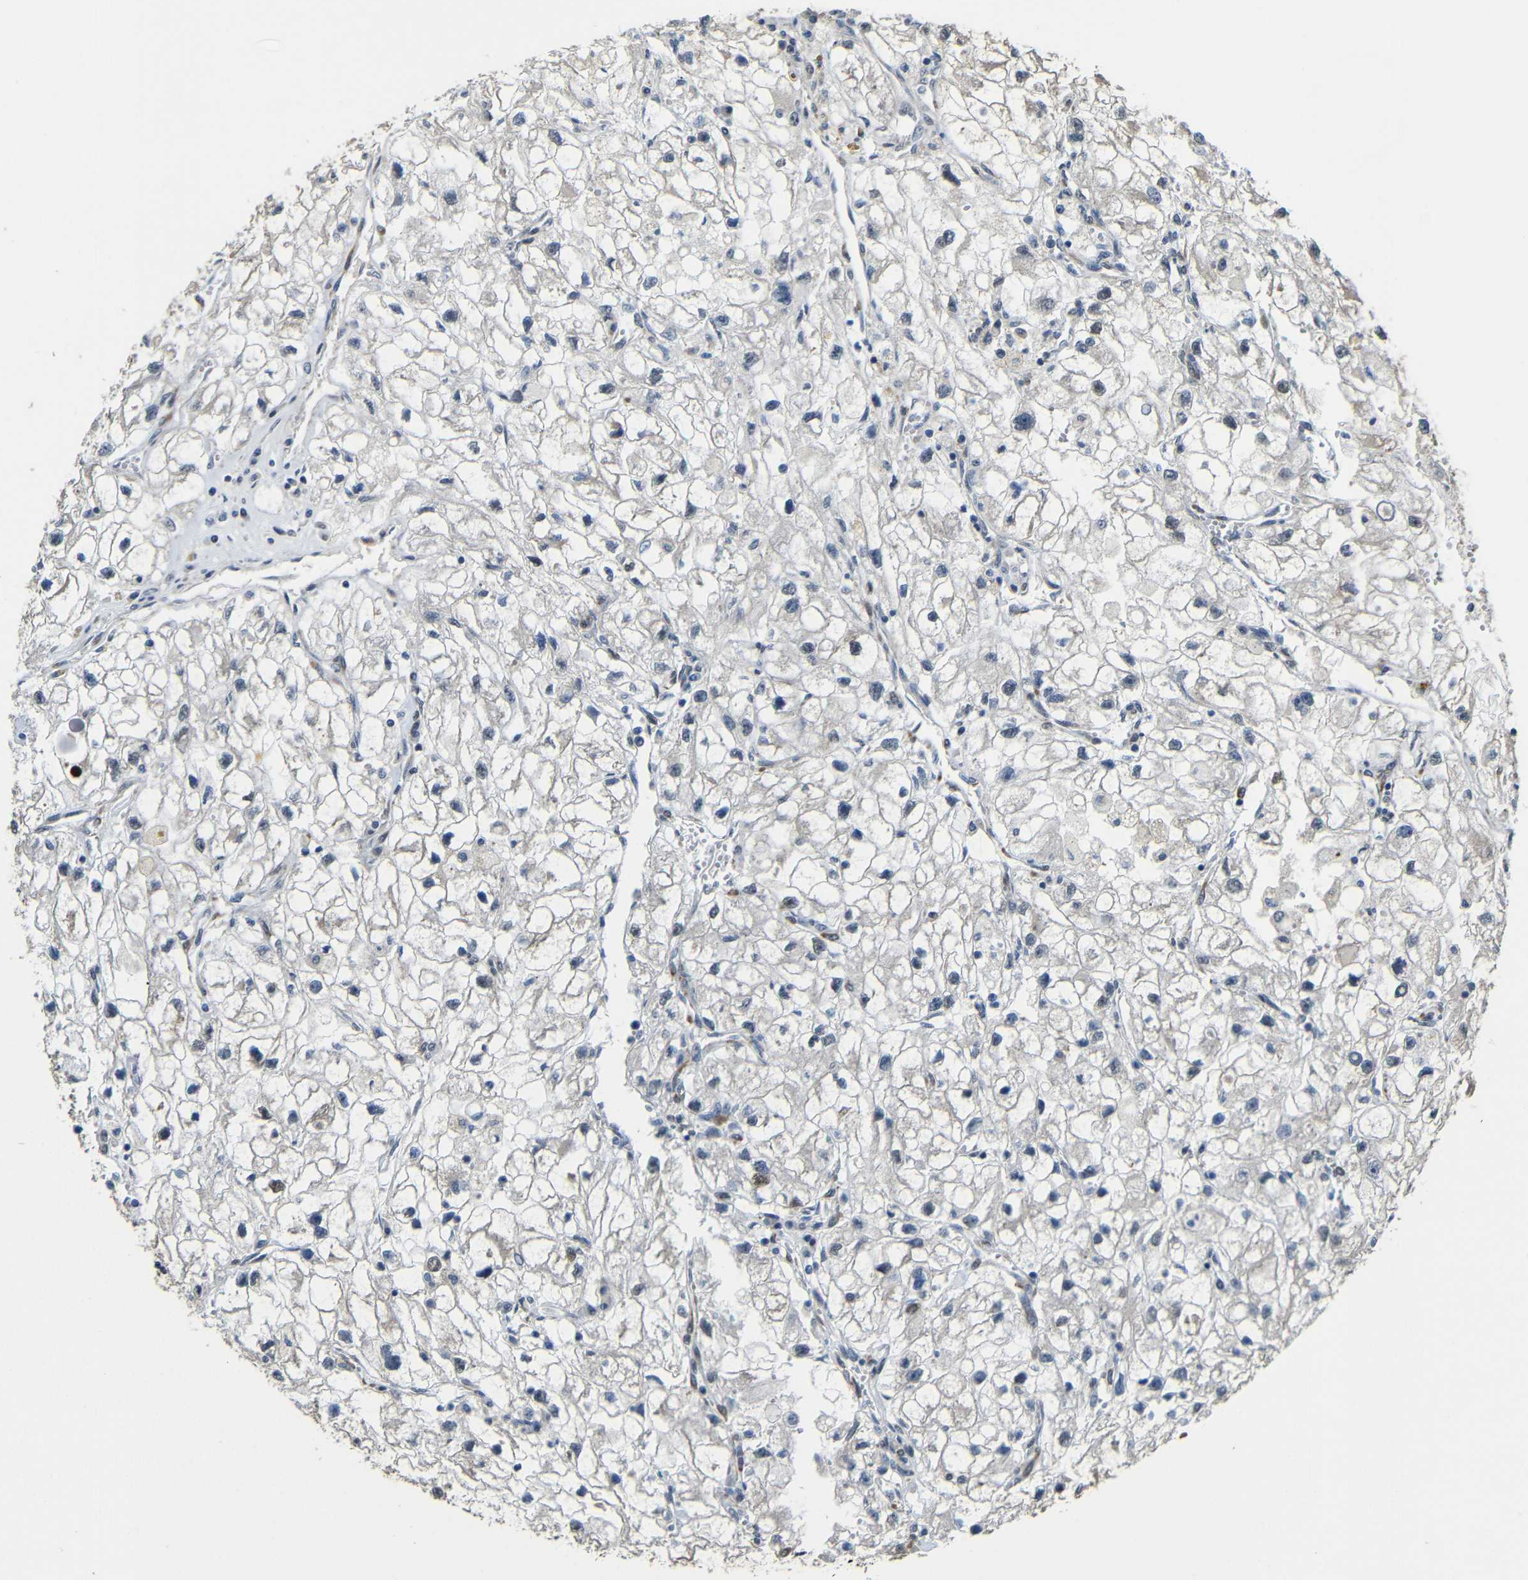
{"staining": {"intensity": "negative", "quantity": "none", "location": "none"}, "tissue": "renal cancer", "cell_type": "Tumor cells", "image_type": "cancer", "snomed": [{"axis": "morphology", "description": "Adenocarcinoma, NOS"}, {"axis": "topography", "description": "Kidney"}], "caption": "This is a histopathology image of immunohistochemistry (IHC) staining of renal cancer (adenocarcinoma), which shows no expression in tumor cells. The staining is performed using DAB (3,3'-diaminobenzidine) brown chromogen with nuclei counter-stained in using hematoxylin.", "gene": "FAM172A", "patient": {"sex": "female", "age": 70}}